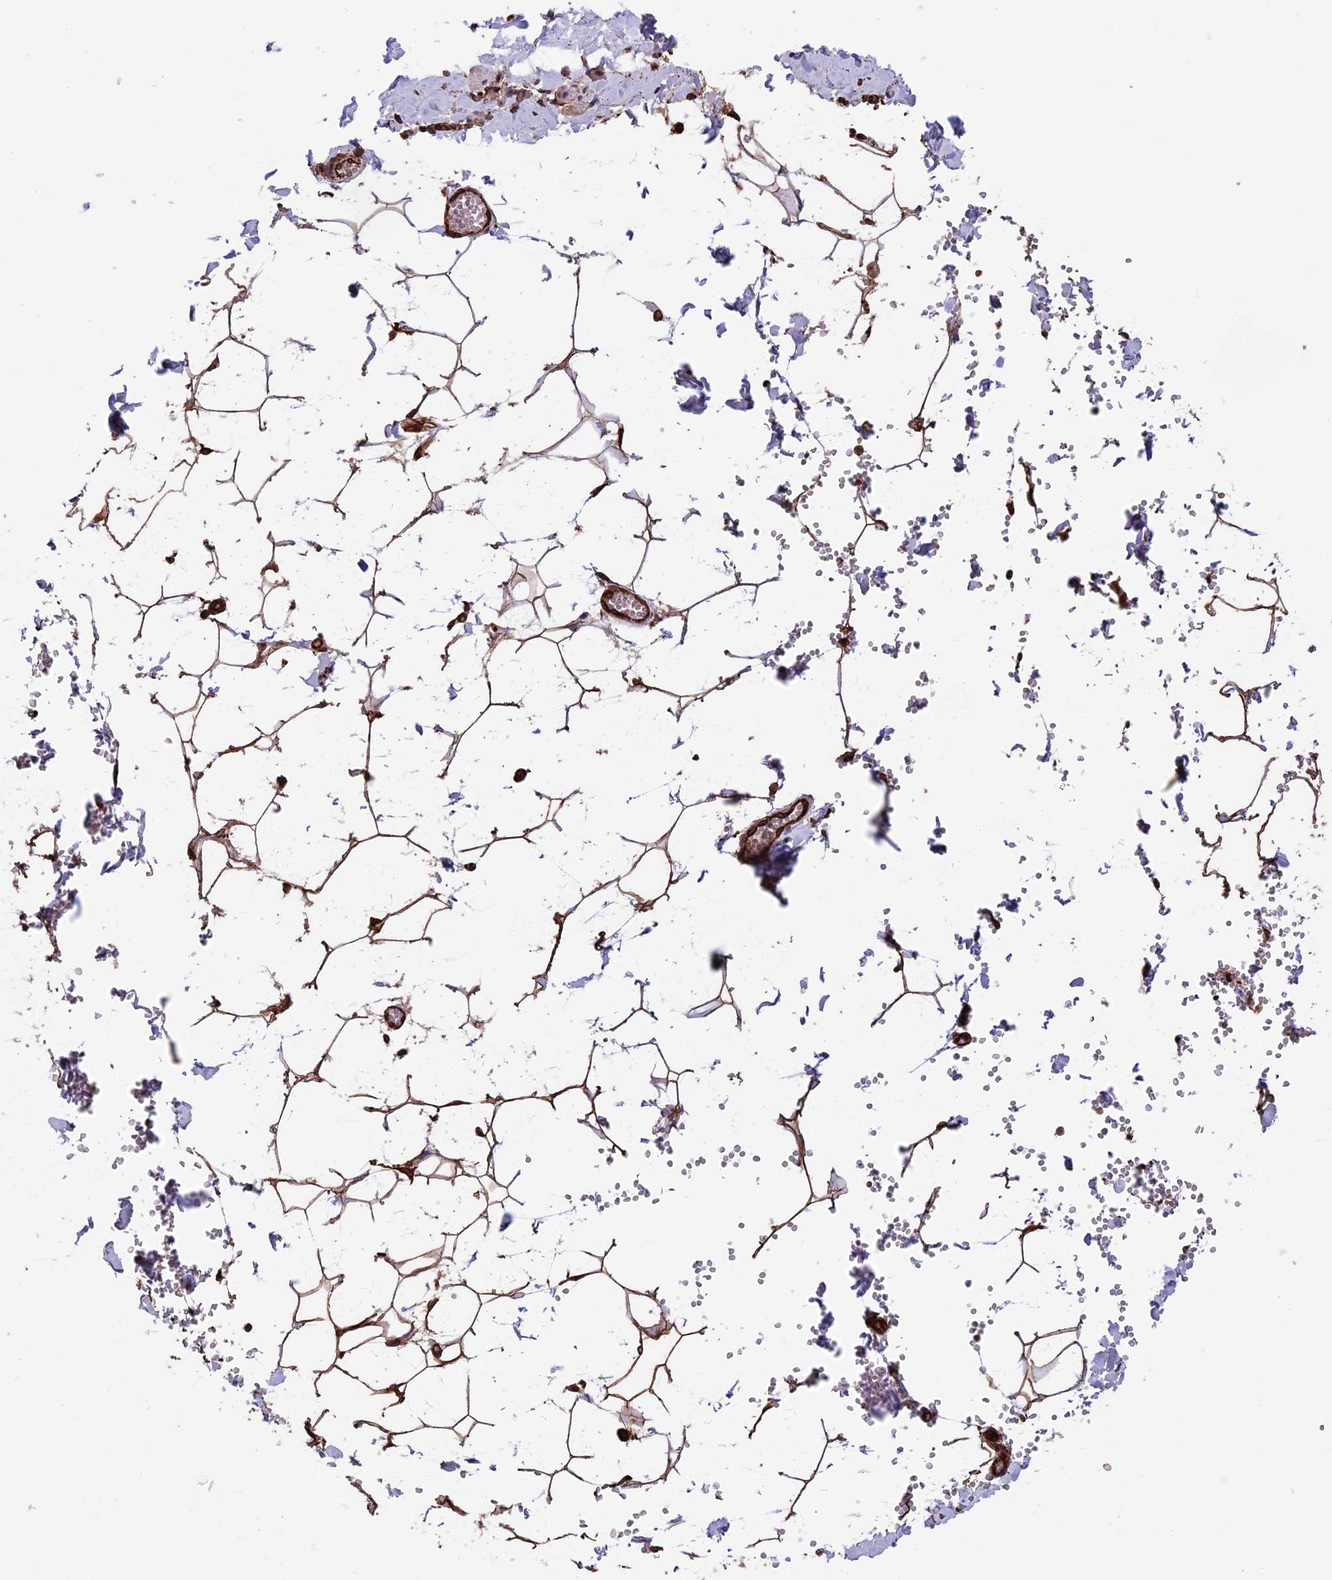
{"staining": {"intensity": "strong", "quantity": ">75%", "location": "cytoplasmic/membranous"}, "tissue": "adipose tissue", "cell_type": "Adipocytes", "image_type": "normal", "snomed": [{"axis": "morphology", "description": "Normal tissue, NOS"}, {"axis": "topography", "description": "Gallbladder"}, {"axis": "topography", "description": "Peripheral nerve tissue"}], "caption": "Immunohistochemistry (DAB) staining of normal adipose tissue displays strong cytoplasmic/membranous protein positivity in about >75% of adipocytes.", "gene": "SEH1L", "patient": {"sex": "male", "age": 38}}